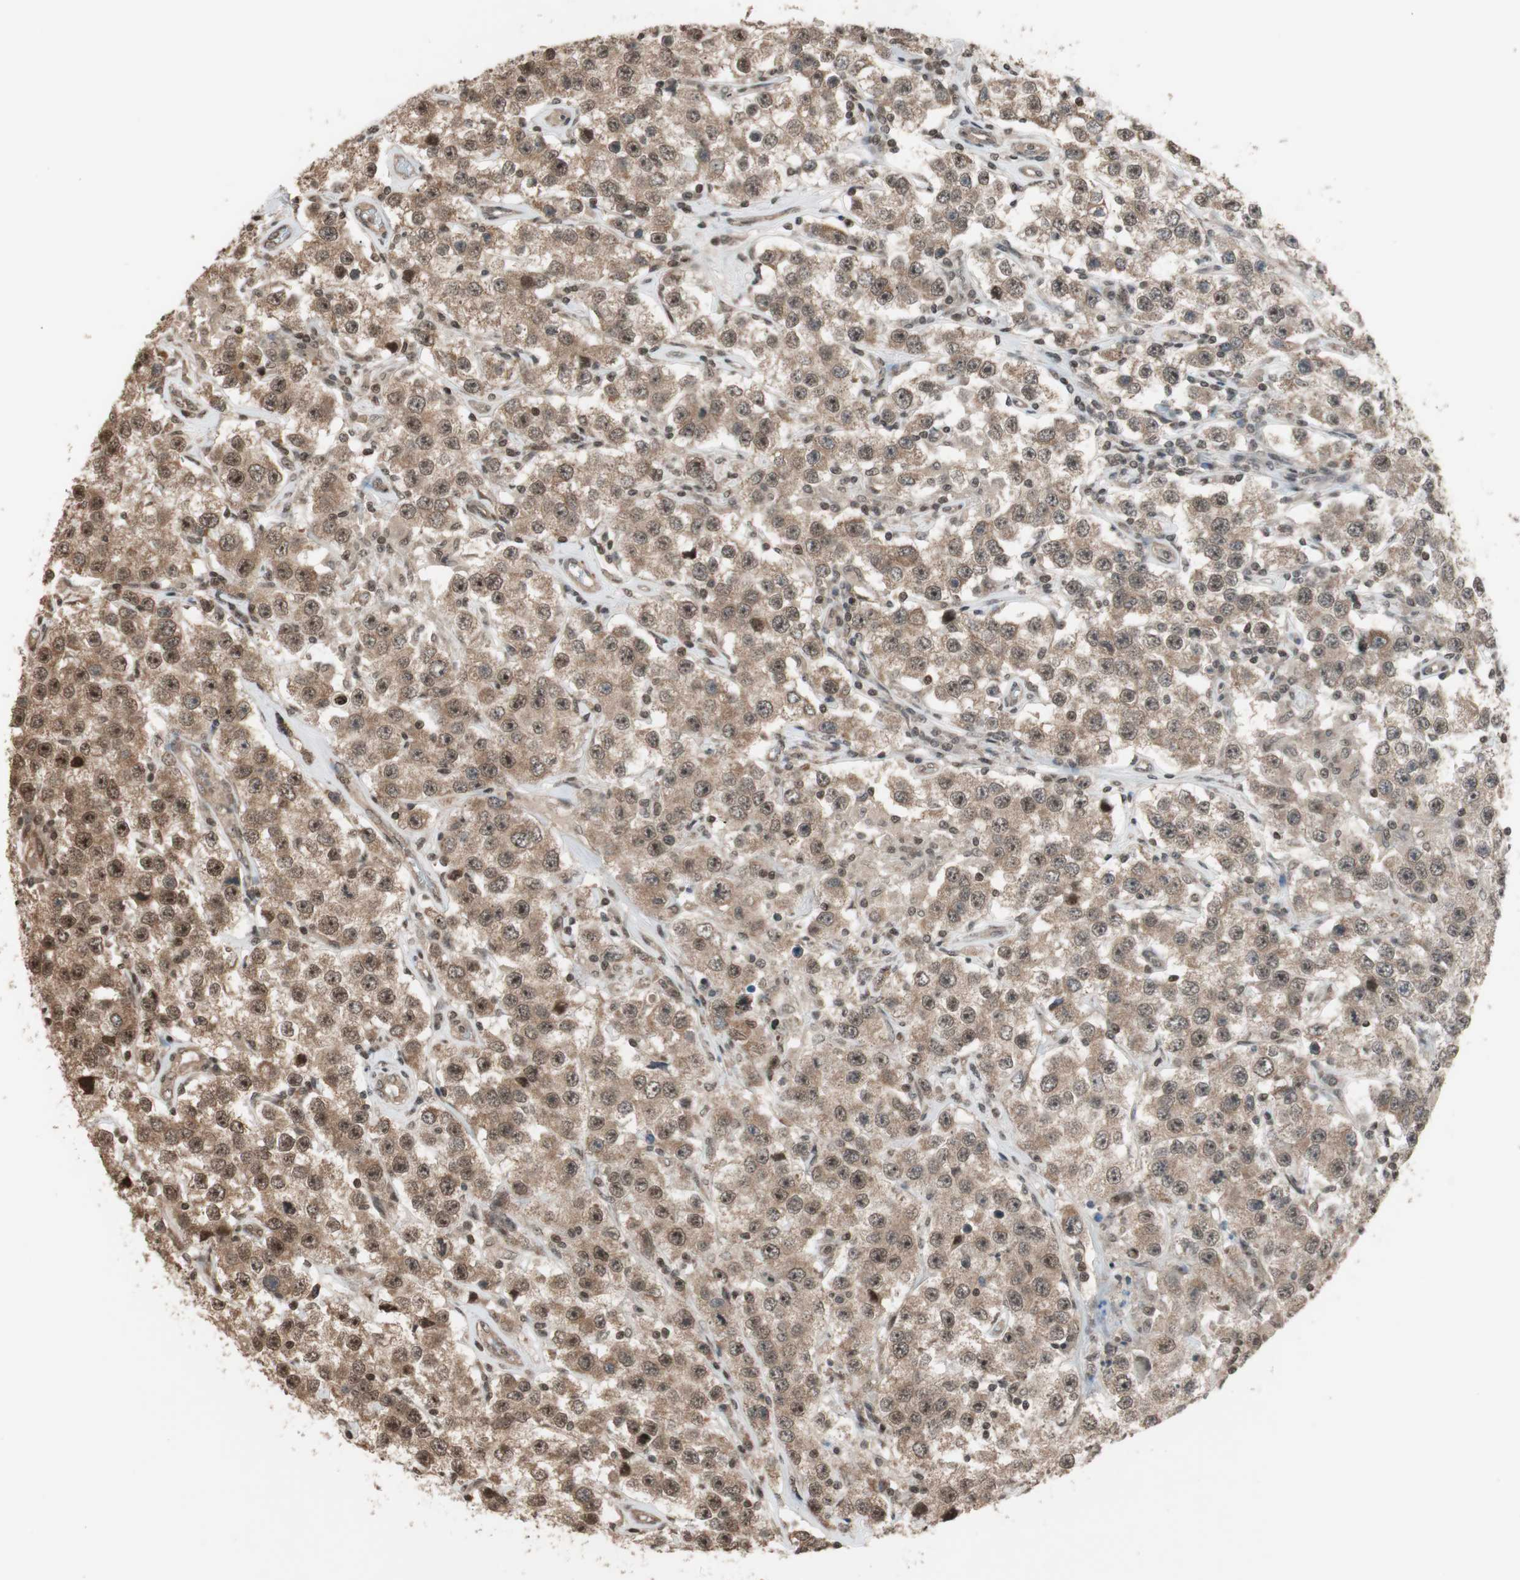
{"staining": {"intensity": "weak", "quantity": ">75%", "location": "cytoplasmic/membranous,nuclear"}, "tissue": "testis cancer", "cell_type": "Tumor cells", "image_type": "cancer", "snomed": [{"axis": "morphology", "description": "Seminoma, NOS"}, {"axis": "topography", "description": "Testis"}], "caption": "The histopathology image shows staining of seminoma (testis), revealing weak cytoplasmic/membranous and nuclear protein expression (brown color) within tumor cells.", "gene": "DRAP1", "patient": {"sex": "male", "age": 52}}